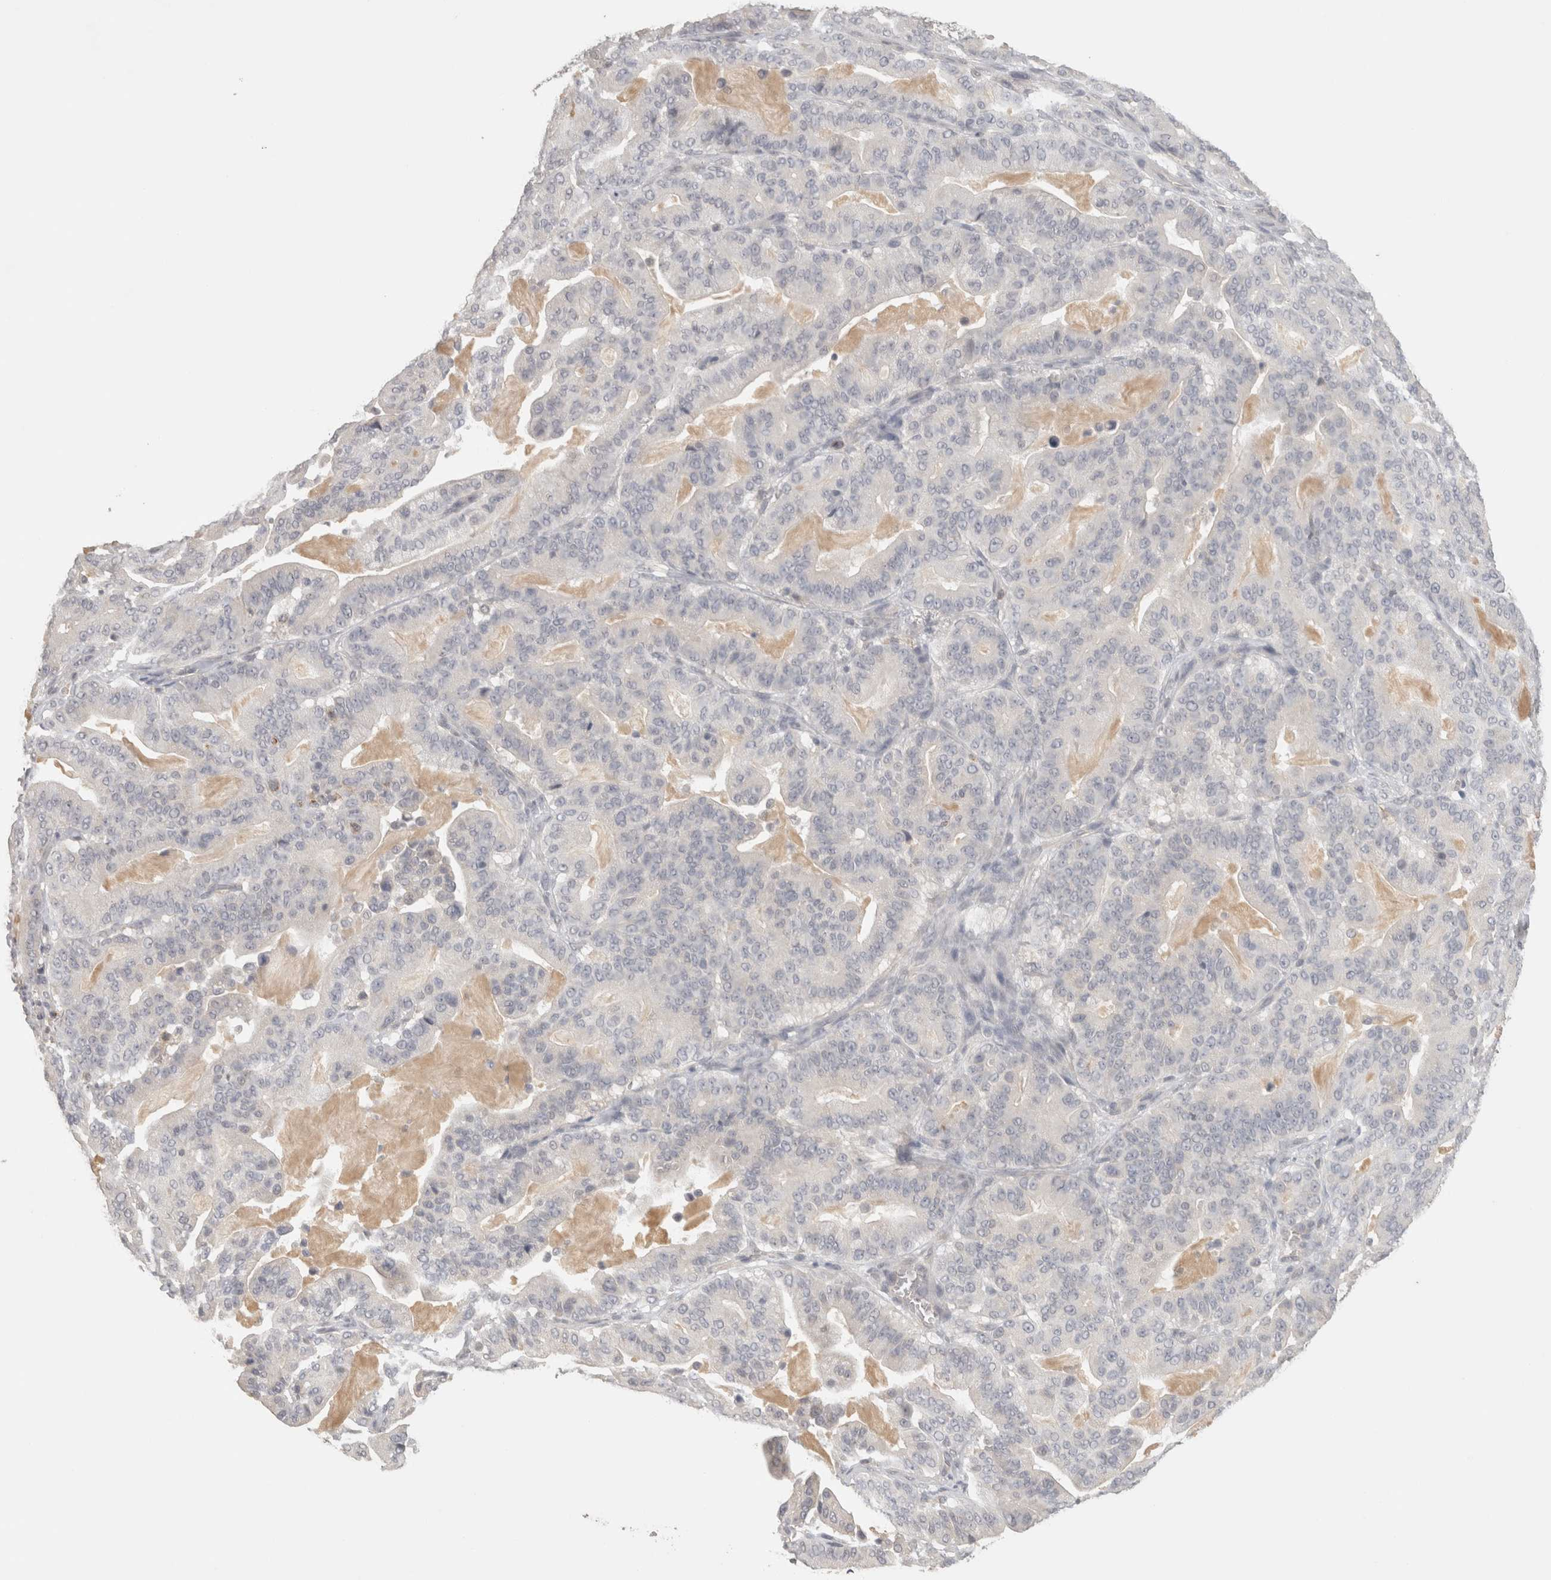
{"staining": {"intensity": "negative", "quantity": "none", "location": "none"}, "tissue": "pancreatic cancer", "cell_type": "Tumor cells", "image_type": "cancer", "snomed": [{"axis": "morphology", "description": "Adenocarcinoma, NOS"}, {"axis": "topography", "description": "Pancreas"}], "caption": "Immunohistochemical staining of pancreatic cancer shows no significant expression in tumor cells.", "gene": "HAVCR2", "patient": {"sex": "male", "age": 63}}